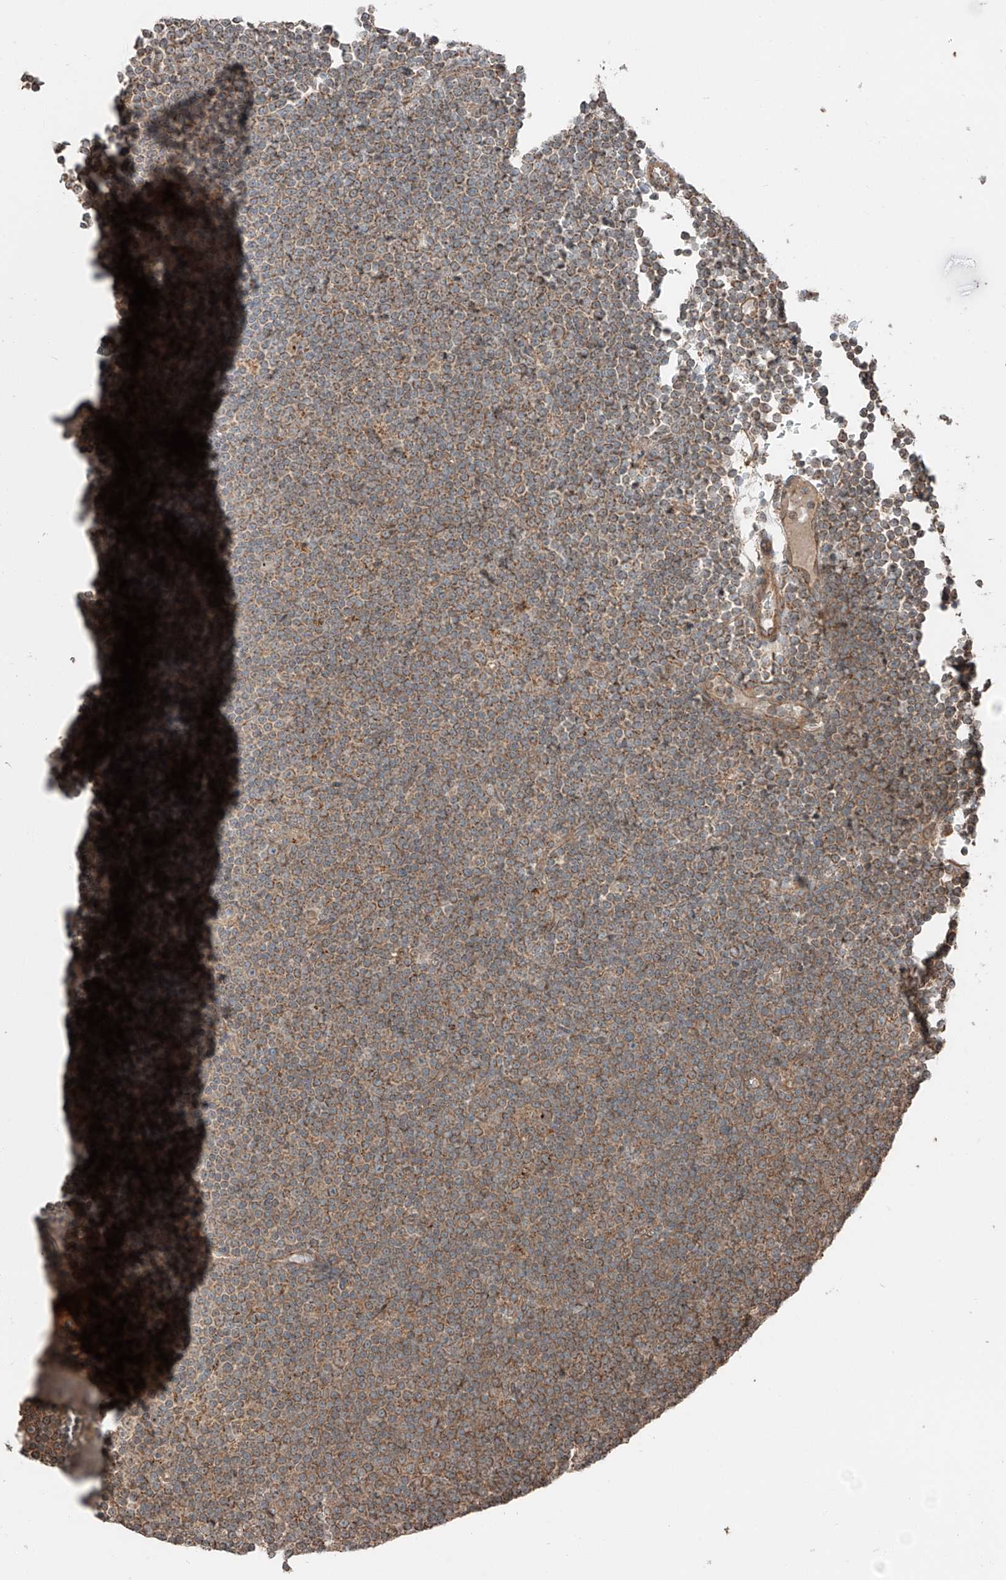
{"staining": {"intensity": "moderate", "quantity": ">75%", "location": "cytoplasmic/membranous"}, "tissue": "lymphoma", "cell_type": "Tumor cells", "image_type": "cancer", "snomed": [{"axis": "morphology", "description": "Malignant lymphoma, non-Hodgkin's type, Low grade"}, {"axis": "topography", "description": "Lymph node"}], "caption": "This histopathology image demonstrates lymphoma stained with immunohistochemistry (IHC) to label a protein in brown. The cytoplasmic/membranous of tumor cells show moderate positivity for the protein. Nuclei are counter-stained blue.", "gene": "CEP162", "patient": {"sex": "female", "age": 67}}